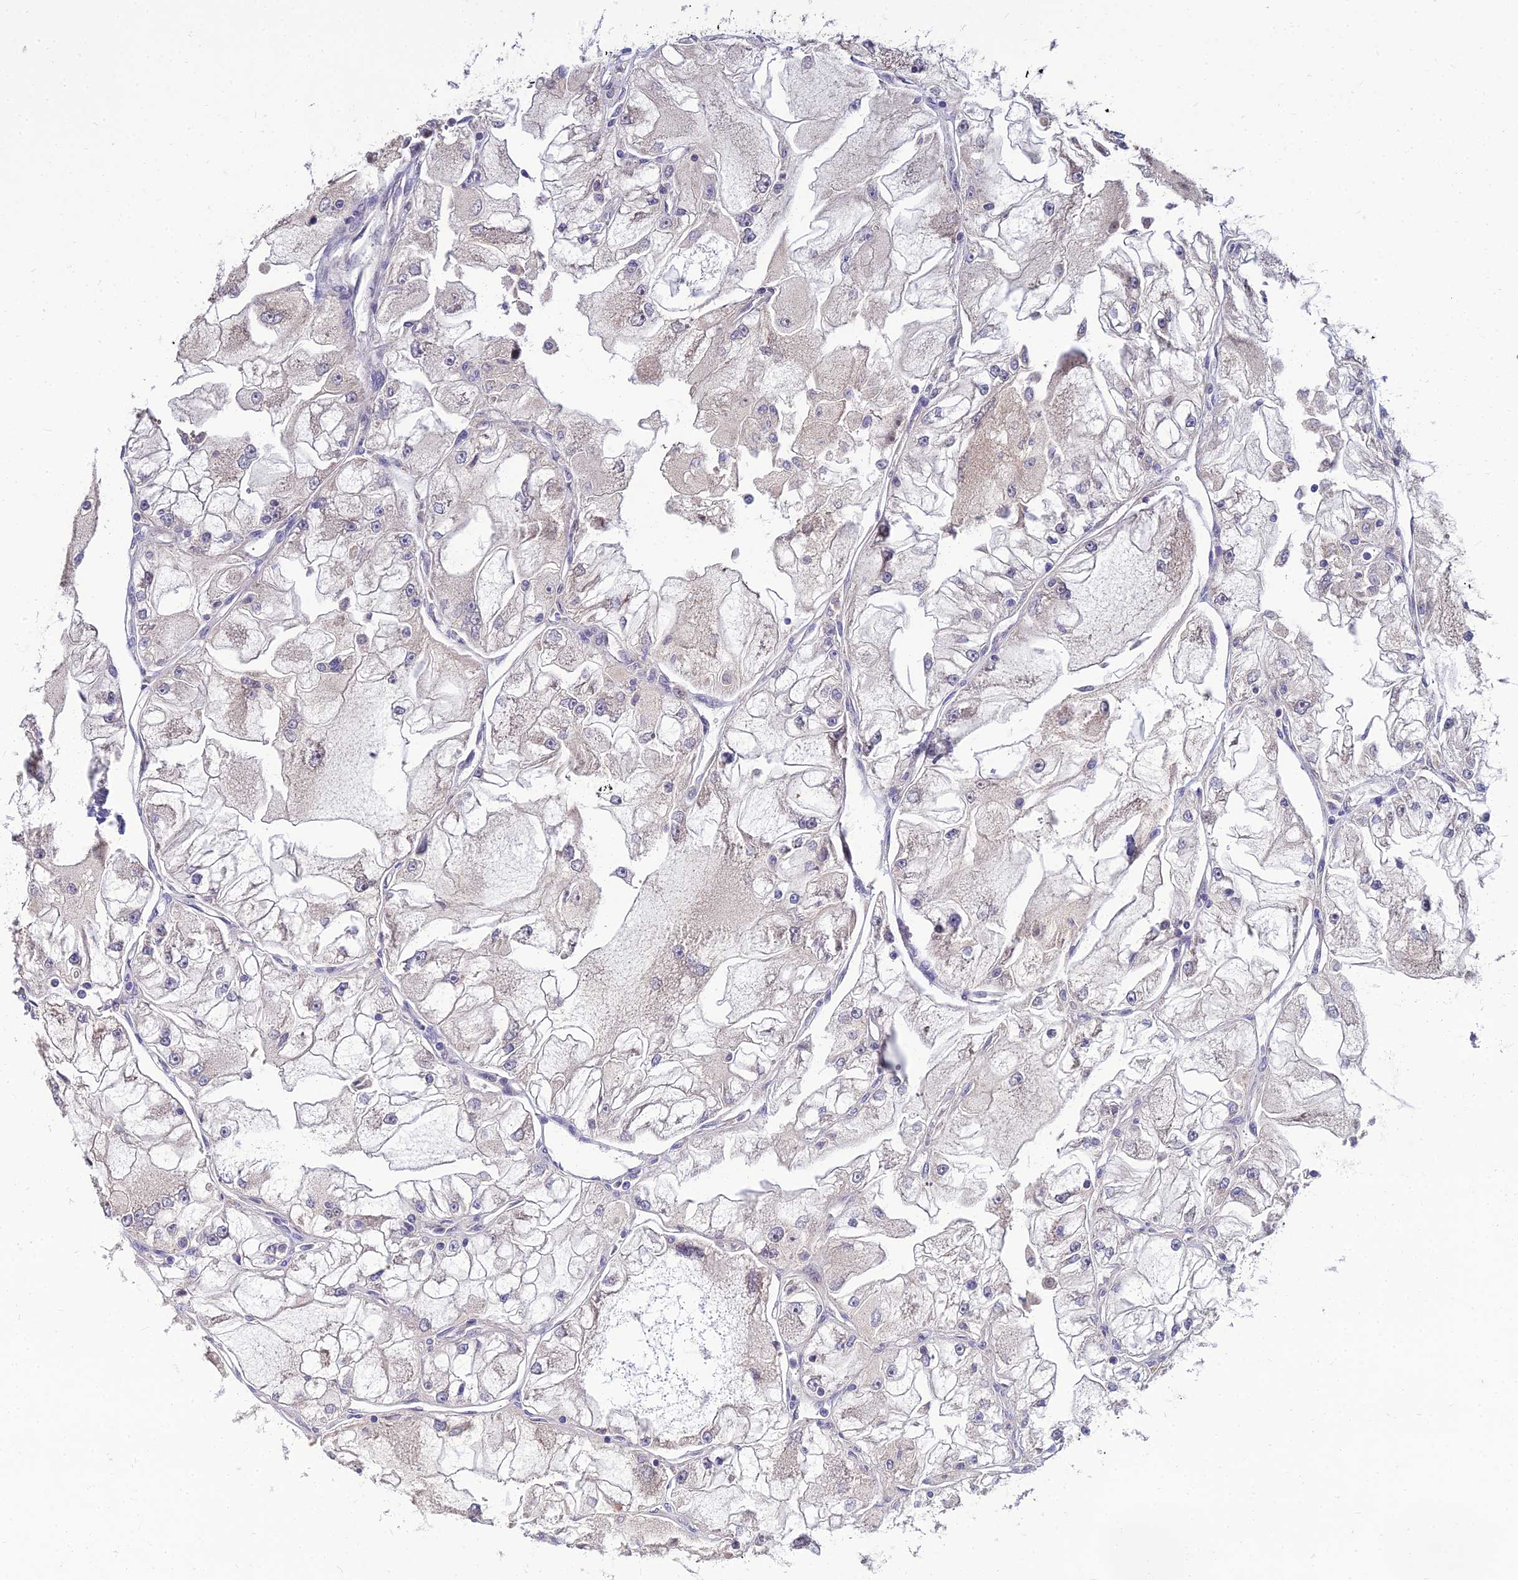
{"staining": {"intensity": "negative", "quantity": "none", "location": "none"}, "tissue": "renal cancer", "cell_type": "Tumor cells", "image_type": "cancer", "snomed": [{"axis": "morphology", "description": "Adenocarcinoma, NOS"}, {"axis": "topography", "description": "Kidney"}], "caption": "Immunohistochemical staining of renal cancer (adenocarcinoma) demonstrates no significant staining in tumor cells.", "gene": "NPY", "patient": {"sex": "female", "age": 72}}